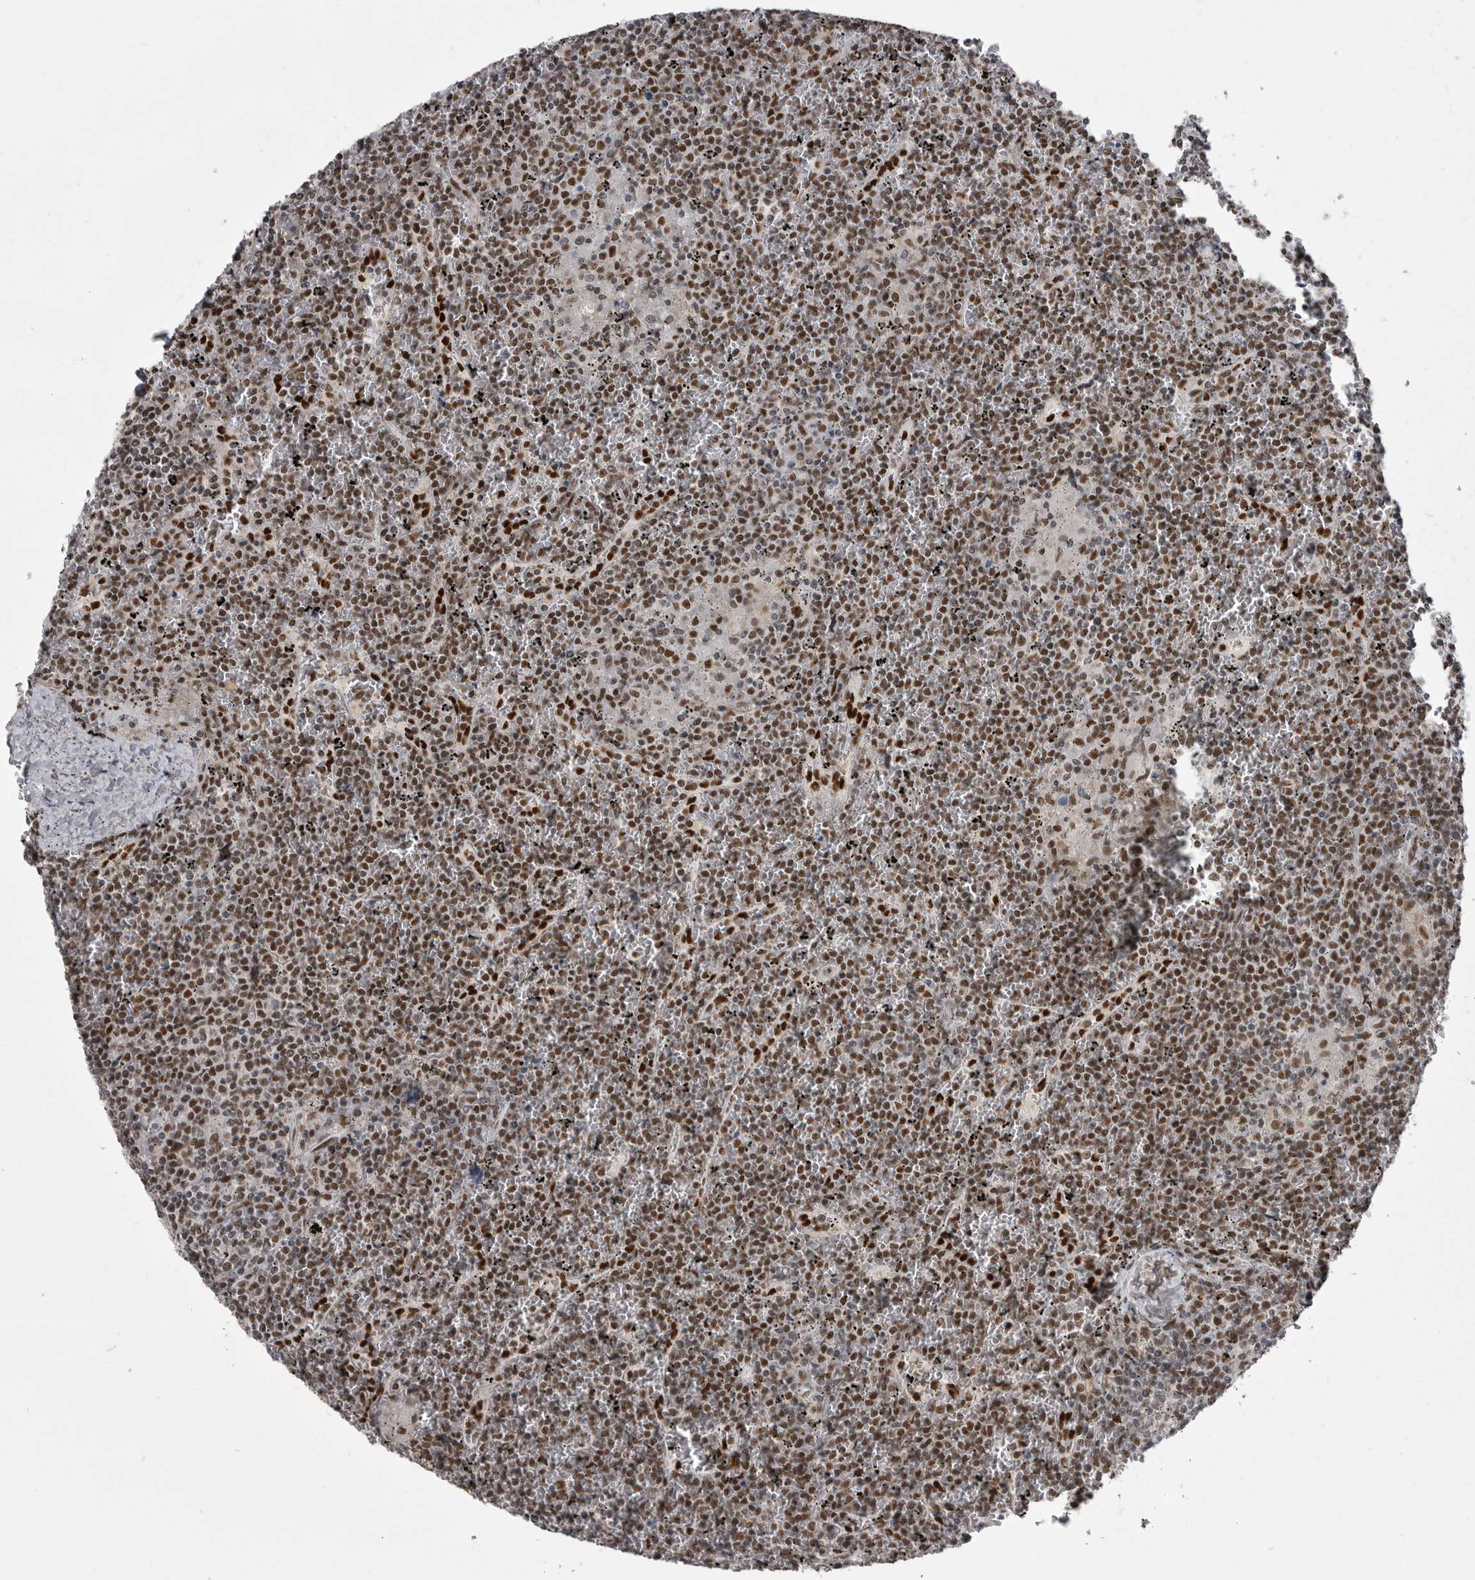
{"staining": {"intensity": "strong", "quantity": ">75%", "location": "nuclear"}, "tissue": "lymphoma", "cell_type": "Tumor cells", "image_type": "cancer", "snomed": [{"axis": "morphology", "description": "Malignant lymphoma, non-Hodgkin's type, Low grade"}, {"axis": "topography", "description": "Spleen"}], "caption": "Protein expression by immunohistochemistry (IHC) reveals strong nuclear positivity in approximately >75% of tumor cells in malignant lymphoma, non-Hodgkin's type (low-grade).", "gene": "MEPCE", "patient": {"sex": "female", "age": 19}}